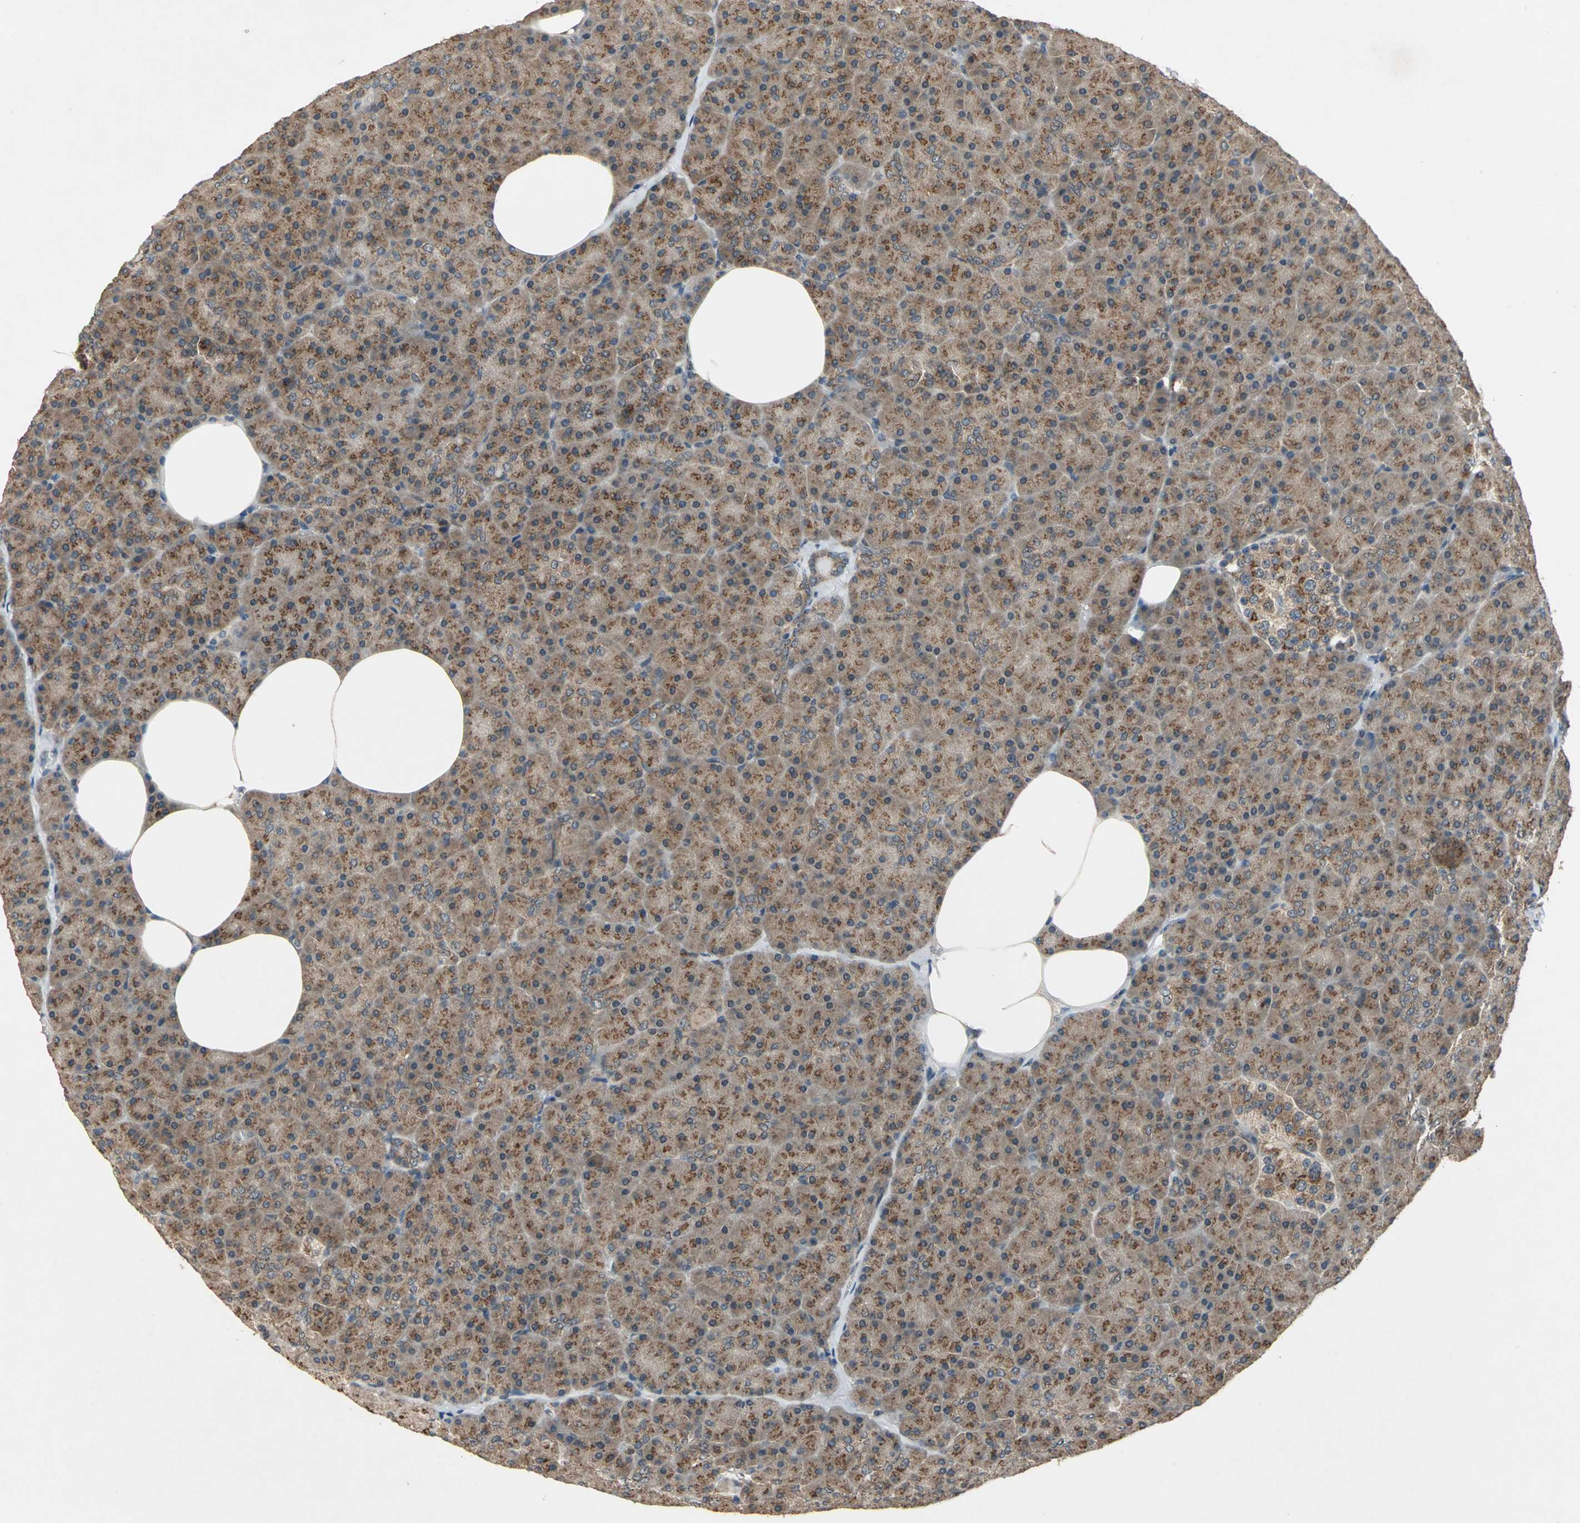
{"staining": {"intensity": "moderate", "quantity": ">75%", "location": "cytoplasmic/membranous"}, "tissue": "pancreas", "cell_type": "Exocrine glandular cells", "image_type": "normal", "snomed": [{"axis": "morphology", "description": "Normal tissue, NOS"}, {"axis": "topography", "description": "Pancreas"}], "caption": "DAB (3,3'-diaminobenzidine) immunohistochemical staining of normal human pancreas demonstrates moderate cytoplasmic/membranous protein staining in about >75% of exocrine glandular cells.", "gene": "NFKBIE", "patient": {"sex": "female", "age": 35}}